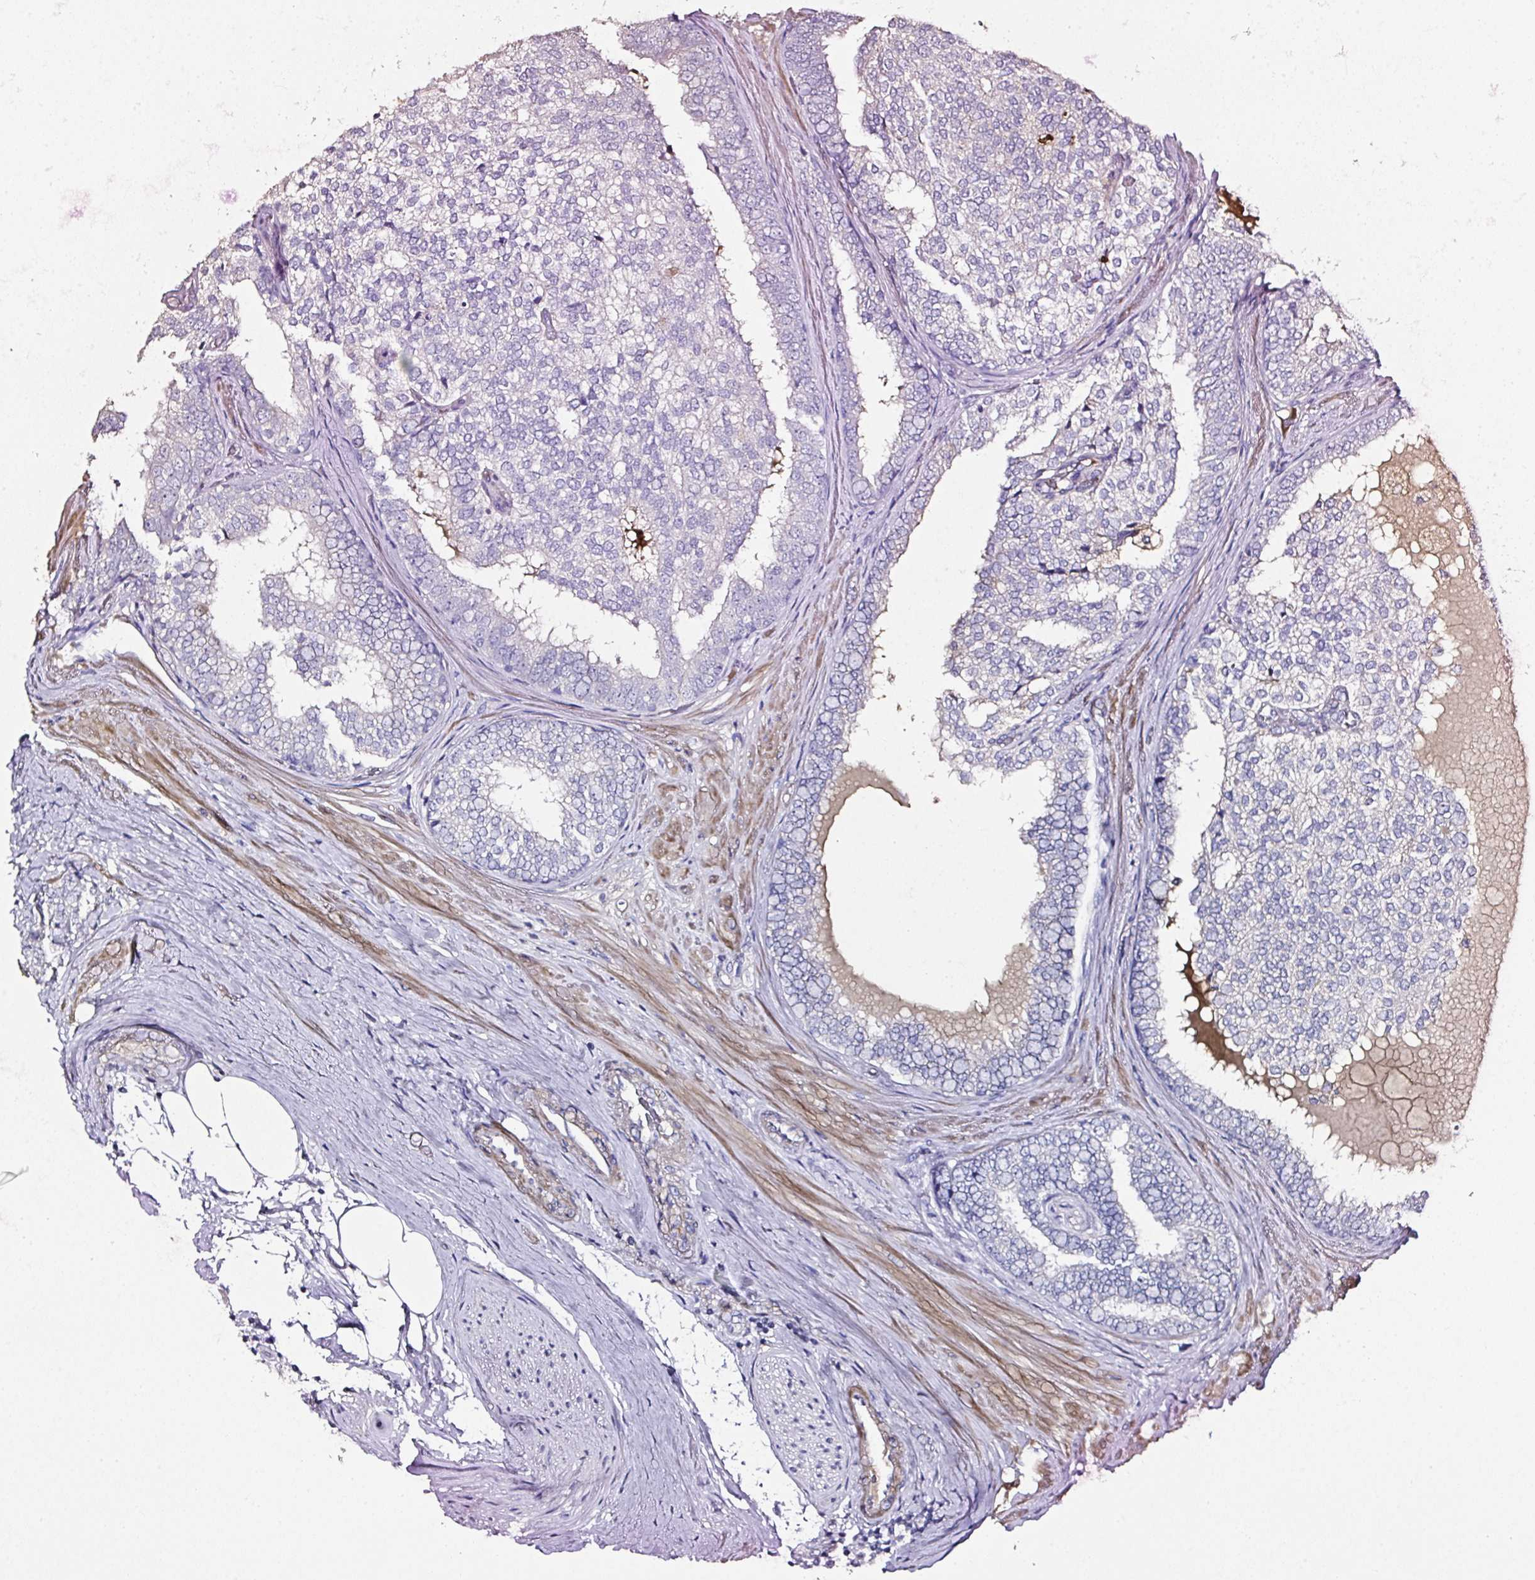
{"staining": {"intensity": "negative", "quantity": "none", "location": "none"}, "tissue": "prostate cancer", "cell_type": "Tumor cells", "image_type": "cancer", "snomed": [{"axis": "morphology", "description": "Adenocarcinoma, High grade"}, {"axis": "topography", "description": "Prostate"}], "caption": "Prostate cancer (adenocarcinoma (high-grade)) stained for a protein using immunohistochemistry (IHC) exhibits no expression tumor cells.", "gene": "A1CF", "patient": {"sex": "male", "age": 72}}